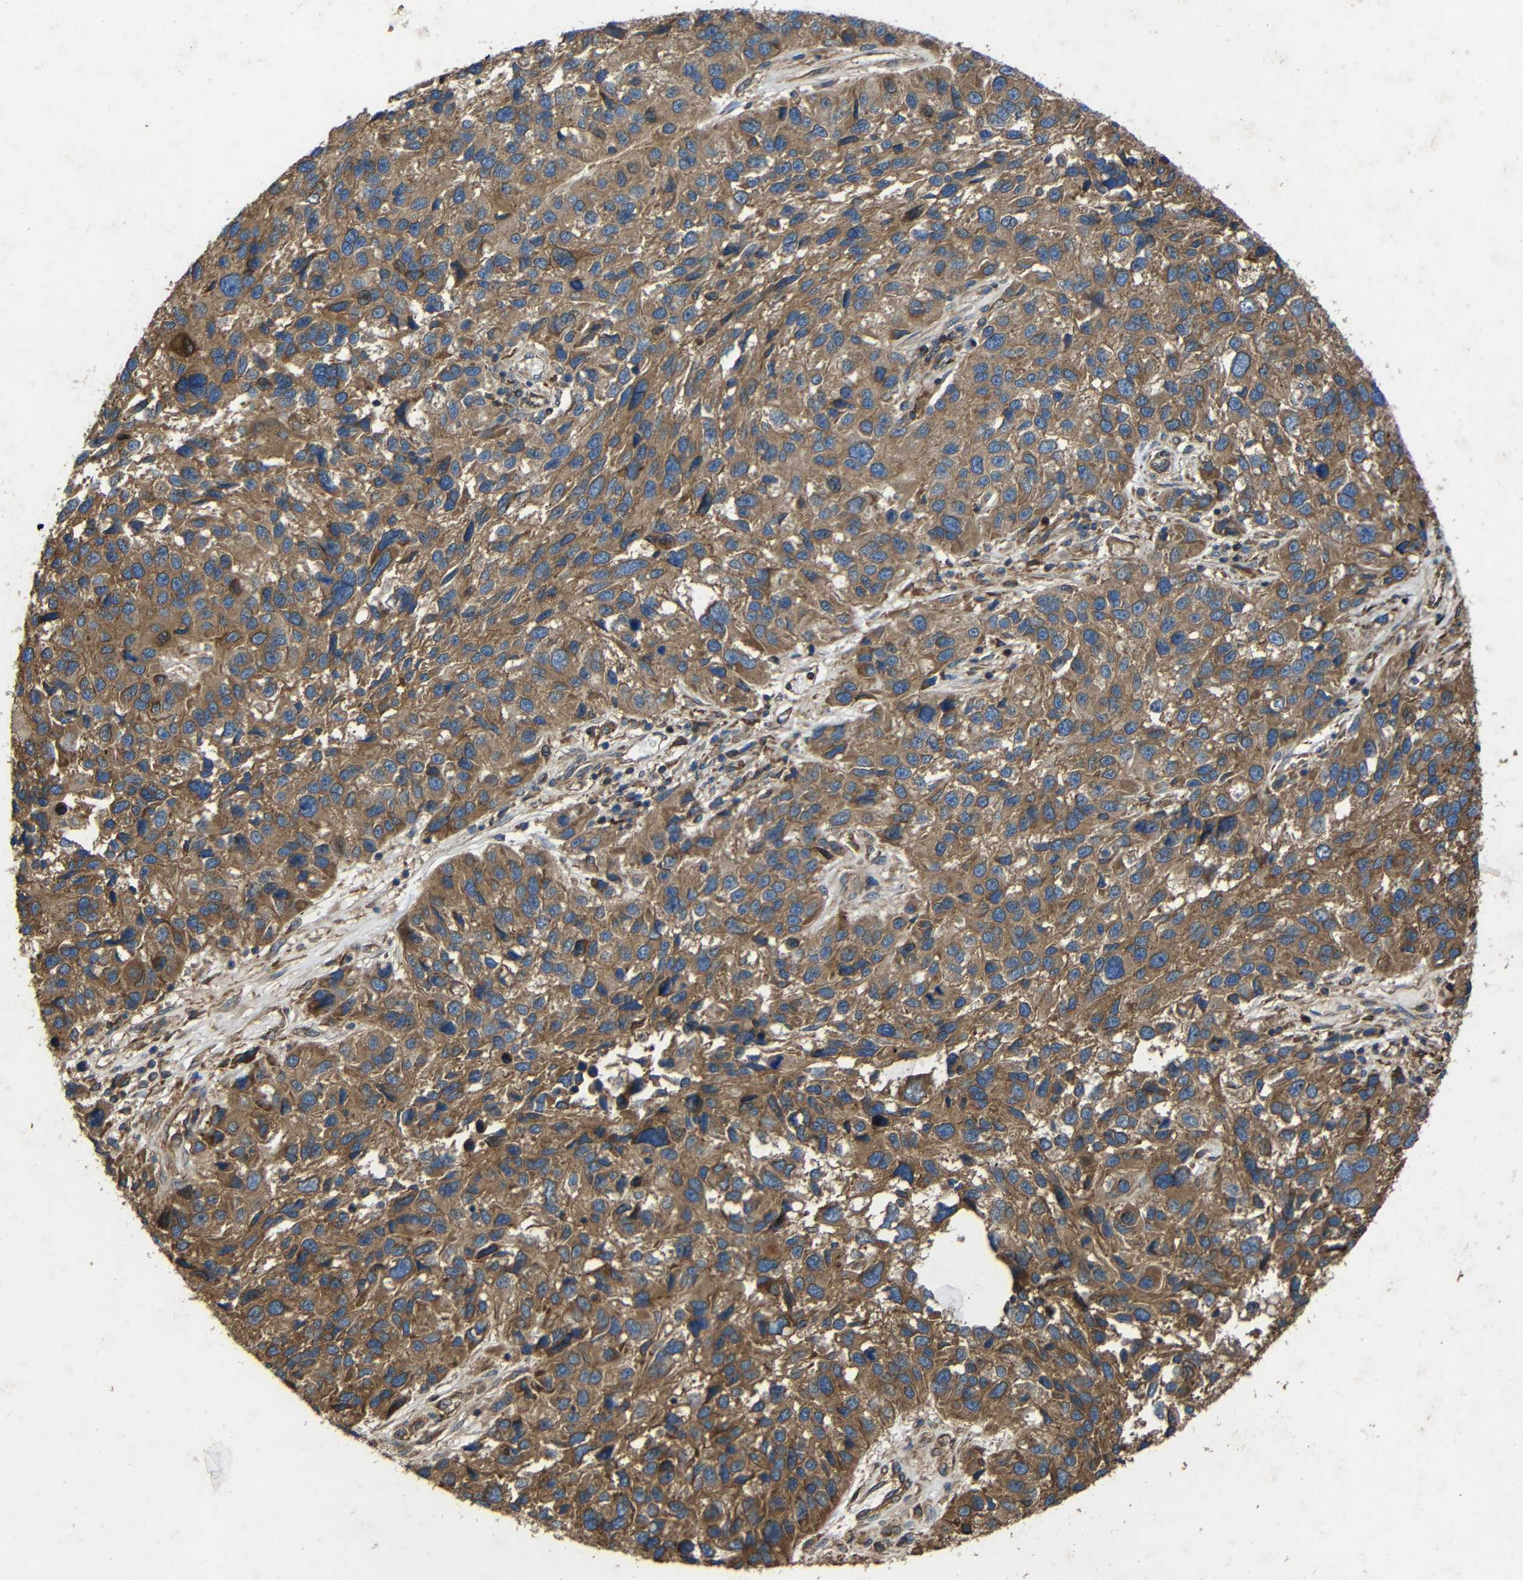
{"staining": {"intensity": "moderate", "quantity": ">75%", "location": "cytoplasmic/membranous"}, "tissue": "melanoma", "cell_type": "Tumor cells", "image_type": "cancer", "snomed": [{"axis": "morphology", "description": "Malignant melanoma, NOS"}, {"axis": "topography", "description": "Skin"}], "caption": "High-magnification brightfield microscopy of melanoma stained with DAB (3,3'-diaminobenzidine) (brown) and counterstained with hematoxylin (blue). tumor cells exhibit moderate cytoplasmic/membranous staining is identified in approximately>75% of cells. (brown staining indicates protein expression, while blue staining denotes nuclei).", "gene": "TREM2", "patient": {"sex": "male", "age": 53}}